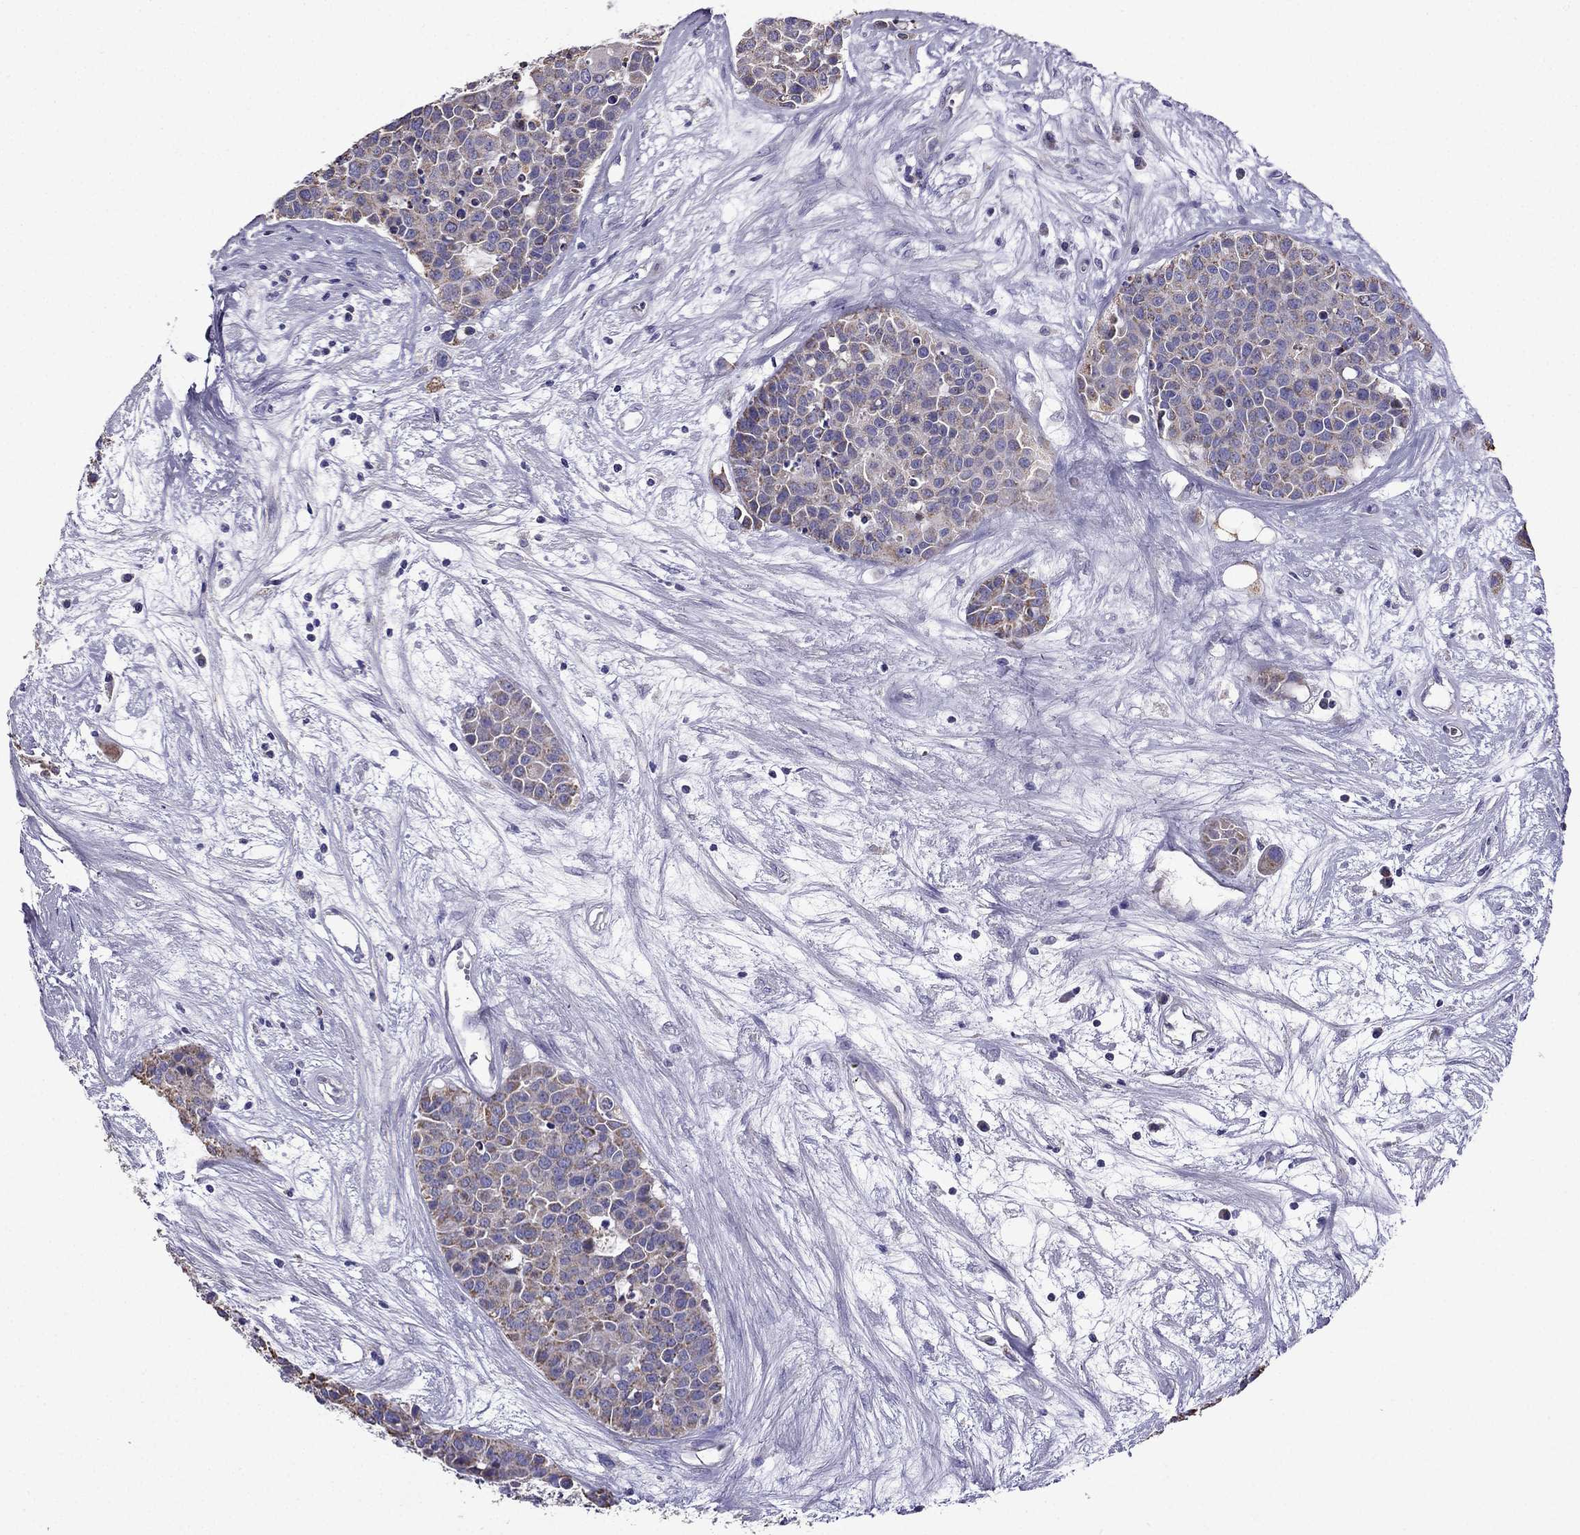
{"staining": {"intensity": "moderate", "quantity": ">75%", "location": "cytoplasmic/membranous"}, "tissue": "carcinoid", "cell_type": "Tumor cells", "image_type": "cancer", "snomed": [{"axis": "morphology", "description": "Carcinoid, malignant, NOS"}, {"axis": "topography", "description": "Colon"}], "caption": "Immunohistochemistry of human malignant carcinoid exhibits medium levels of moderate cytoplasmic/membranous positivity in approximately >75% of tumor cells.", "gene": "DSC1", "patient": {"sex": "male", "age": 81}}